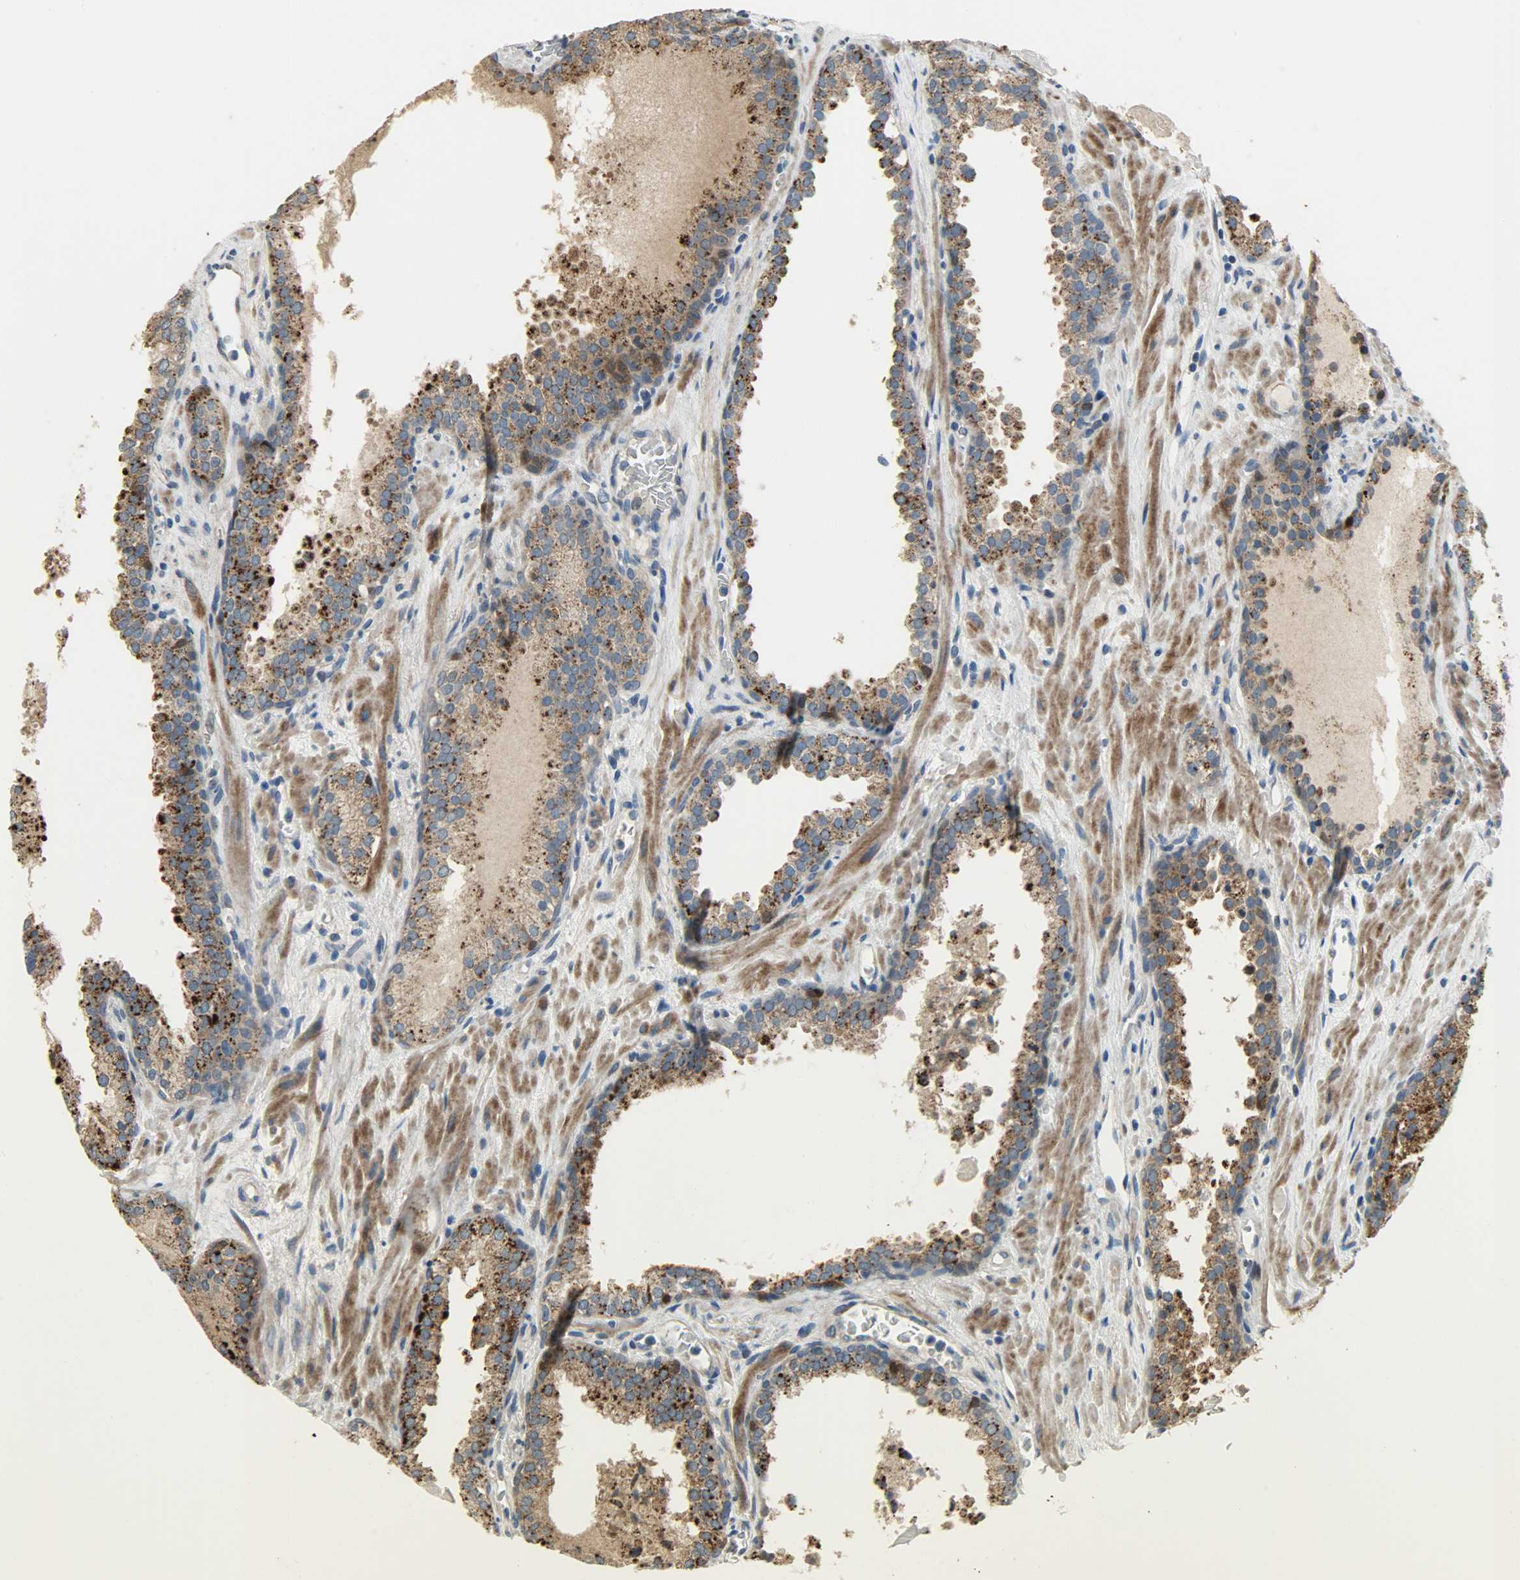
{"staining": {"intensity": "moderate", "quantity": ">75%", "location": "cytoplasmic/membranous"}, "tissue": "prostate cancer", "cell_type": "Tumor cells", "image_type": "cancer", "snomed": [{"axis": "morphology", "description": "Adenocarcinoma, Low grade"}, {"axis": "topography", "description": "Prostate"}], "caption": "DAB immunohistochemical staining of adenocarcinoma (low-grade) (prostate) reveals moderate cytoplasmic/membranous protein staining in approximately >75% of tumor cells. (DAB IHC with brightfield microscopy, high magnification).", "gene": "PPP1R1B", "patient": {"sex": "male", "age": 63}}